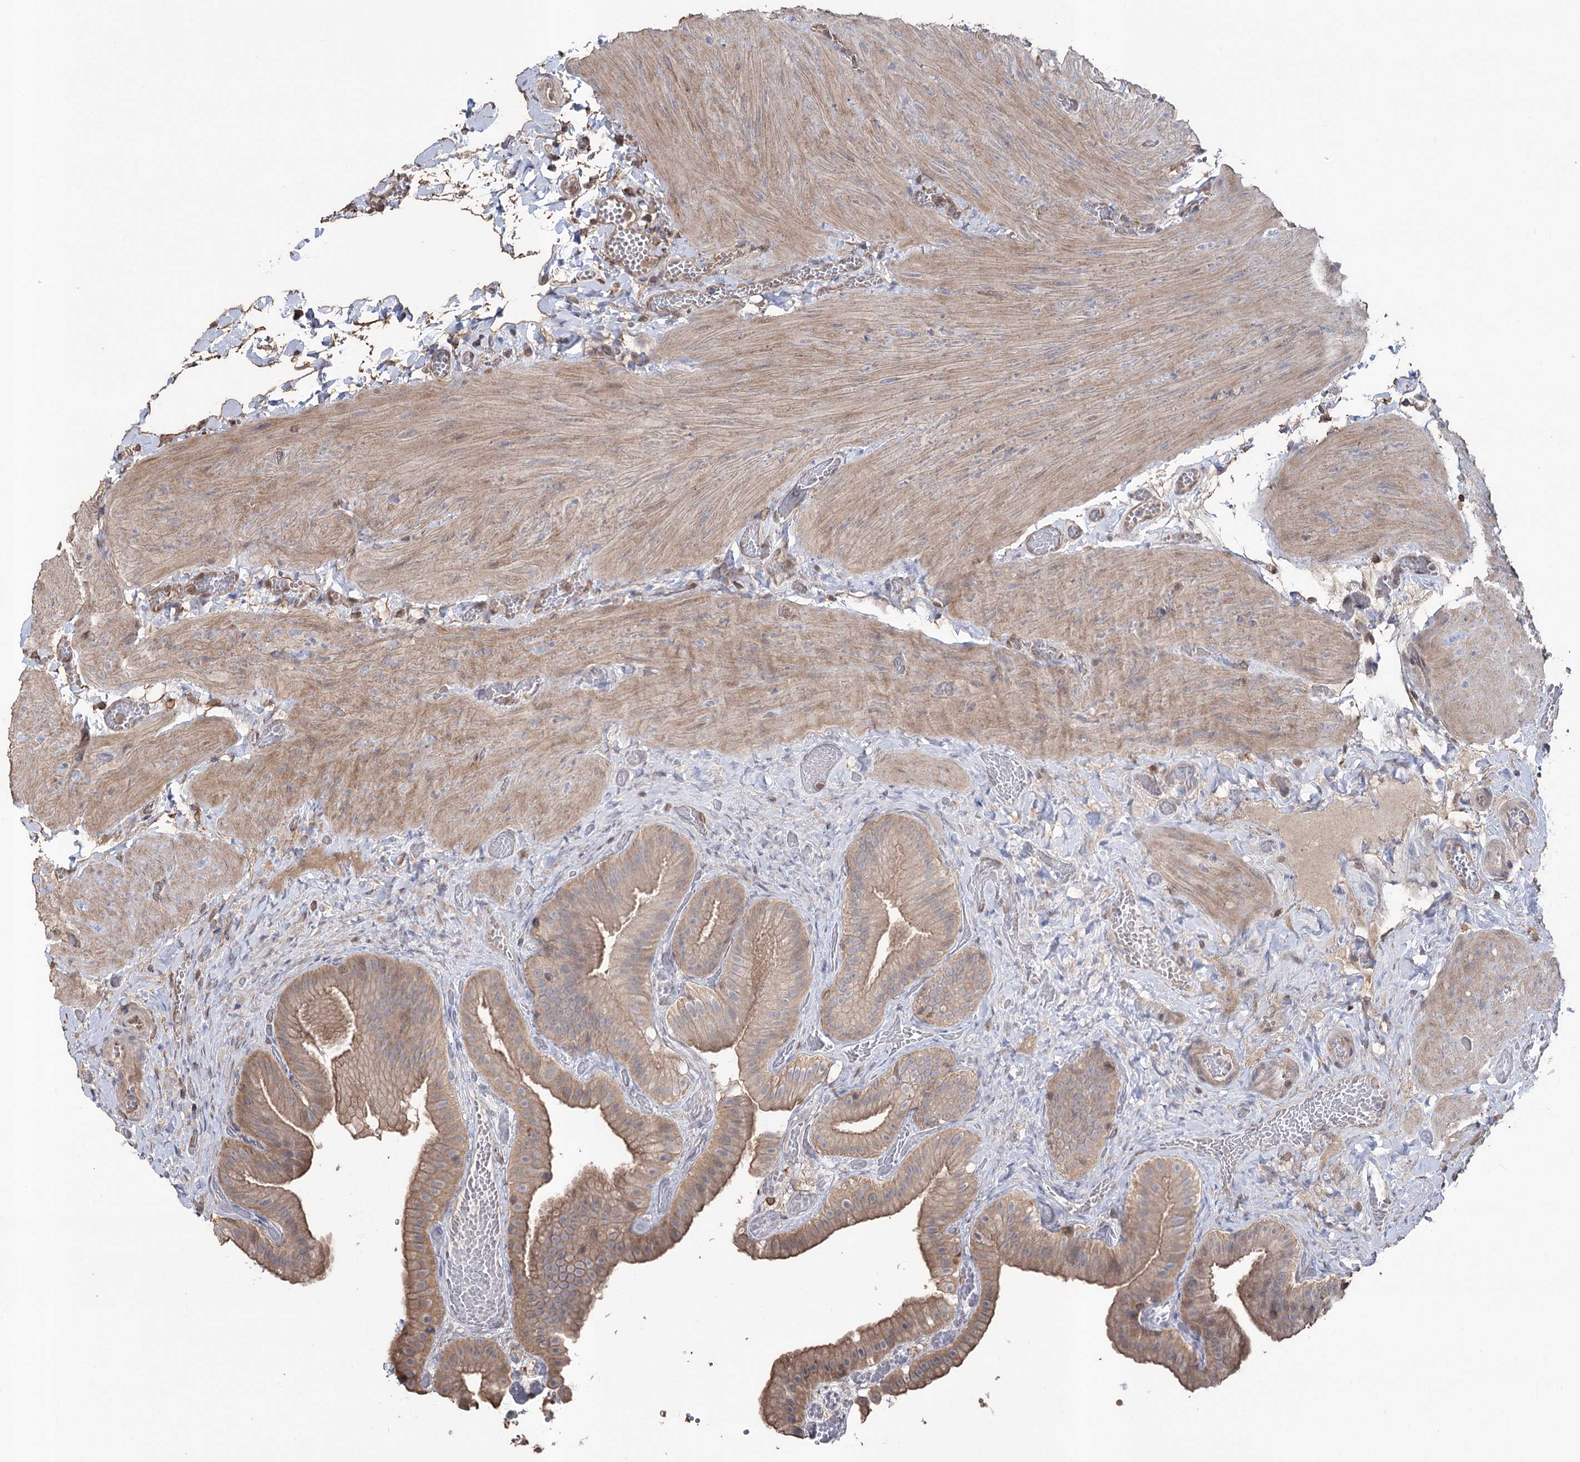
{"staining": {"intensity": "moderate", "quantity": ">75%", "location": "cytoplasmic/membranous"}, "tissue": "gallbladder", "cell_type": "Glandular cells", "image_type": "normal", "snomed": [{"axis": "morphology", "description": "Normal tissue, NOS"}, {"axis": "topography", "description": "Gallbladder"}], "caption": "Protein staining by immunohistochemistry reveals moderate cytoplasmic/membranous expression in about >75% of glandular cells in benign gallbladder.", "gene": "FAM13B", "patient": {"sex": "female", "age": 64}}